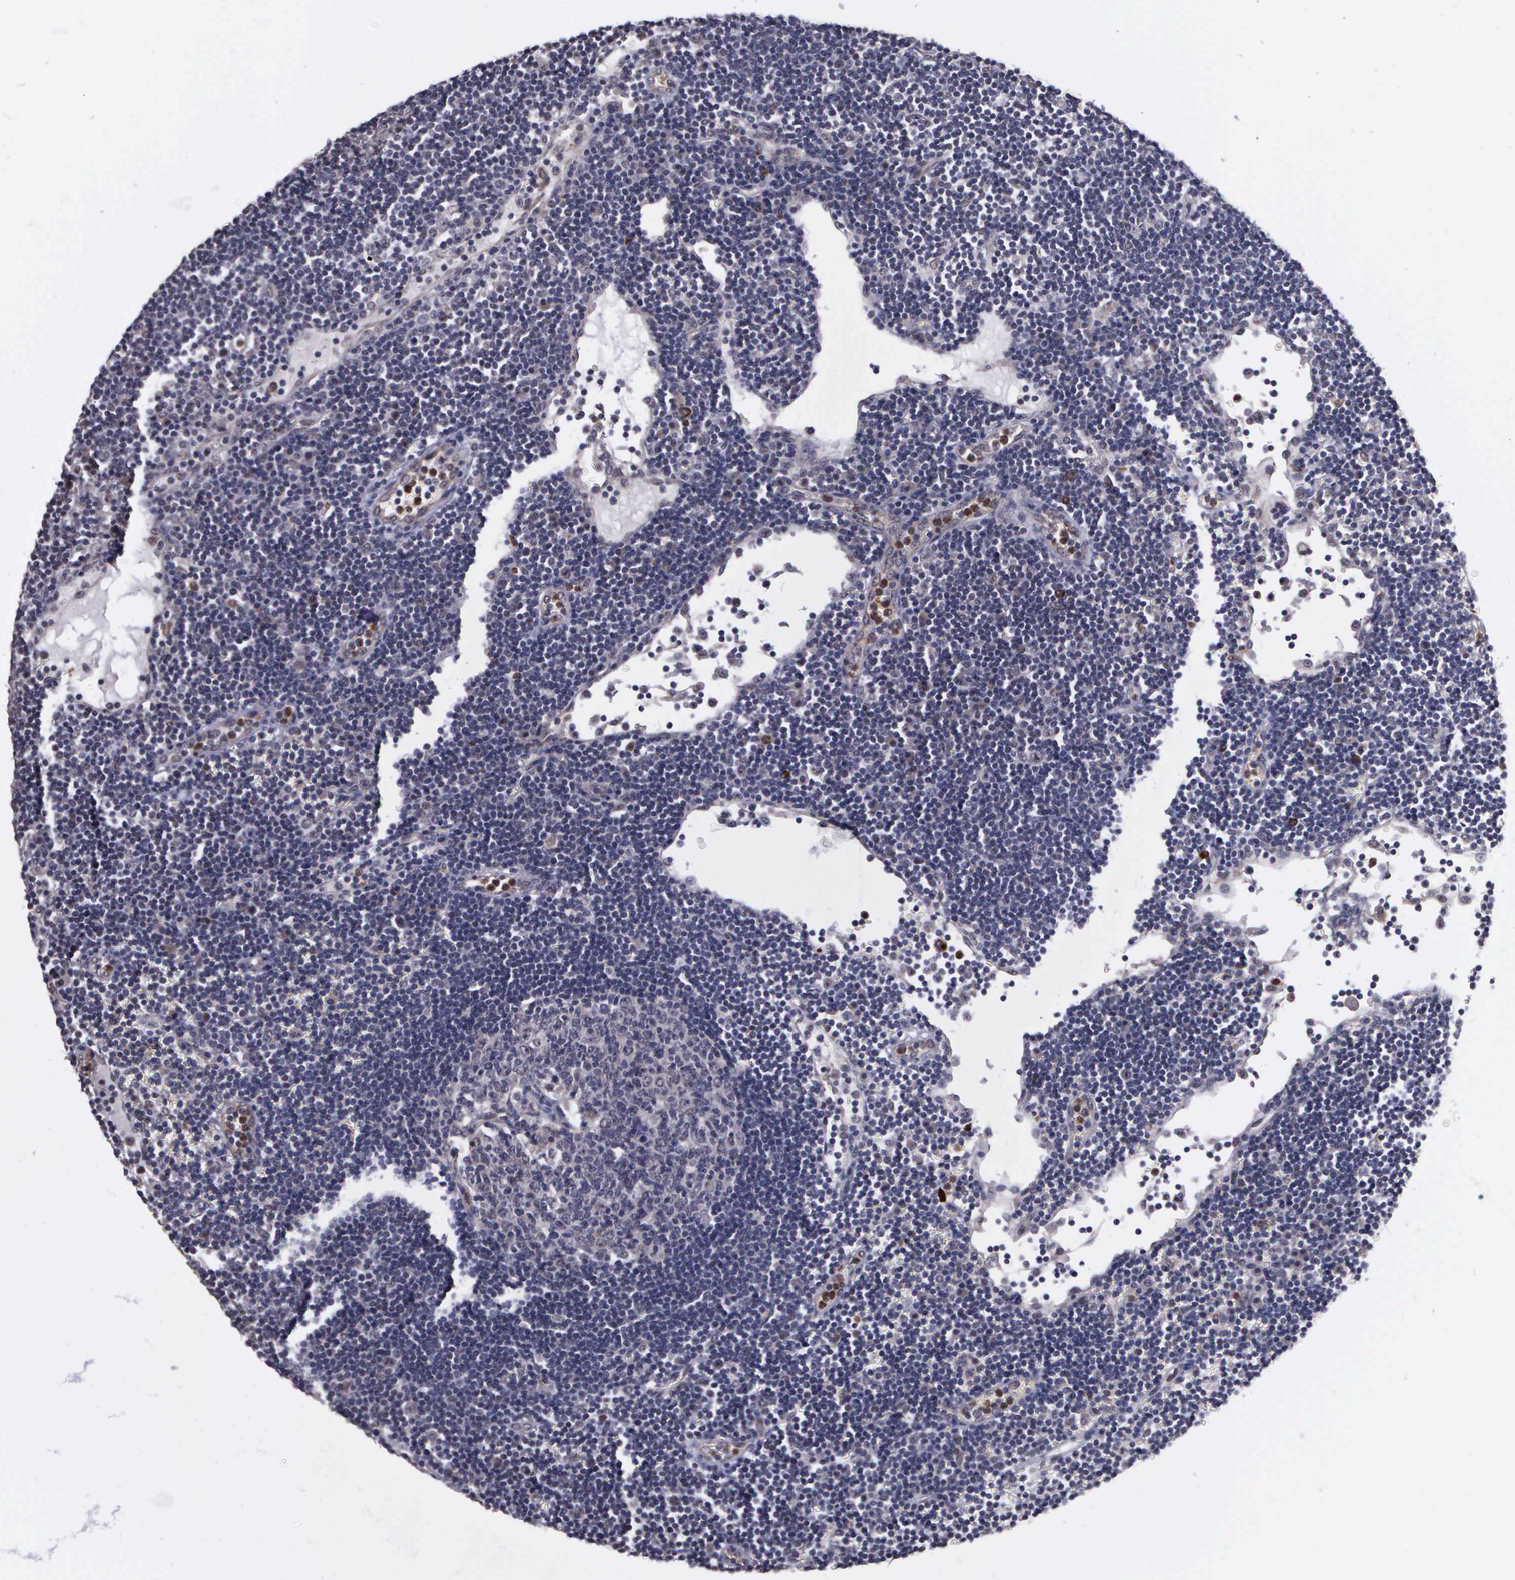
{"staining": {"intensity": "weak", "quantity": "<25%", "location": "cytoplasmic/membranous"}, "tissue": "lymph node", "cell_type": "Germinal center cells", "image_type": "normal", "snomed": [{"axis": "morphology", "description": "Normal tissue, NOS"}, {"axis": "topography", "description": "Lymph node"}], "caption": "A high-resolution micrograph shows immunohistochemistry (IHC) staining of normal lymph node, which reveals no significant positivity in germinal center cells.", "gene": "MAP3K9", "patient": {"sex": "male", "age": 54}}